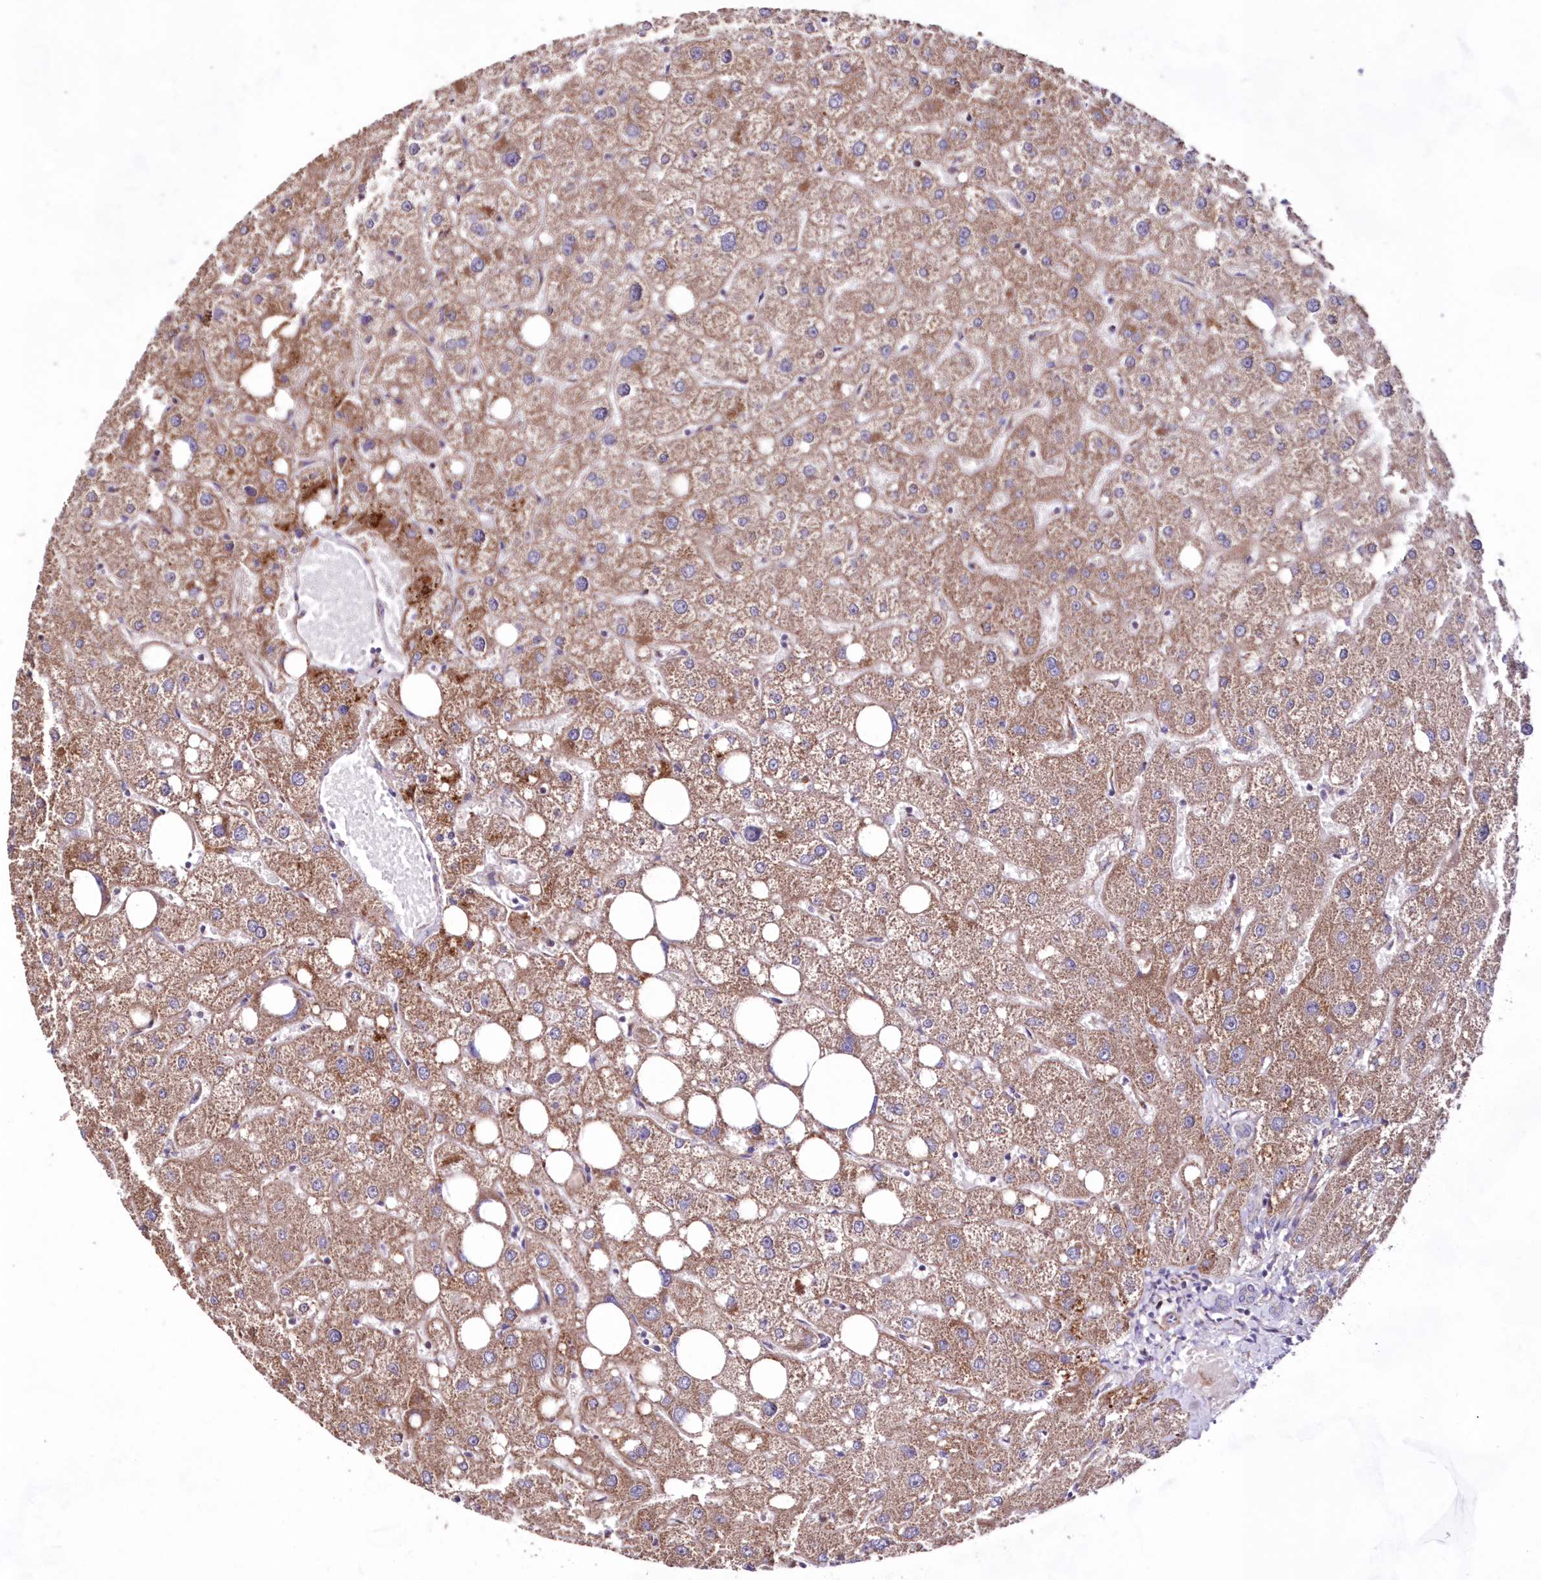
{"staining": {"intensity": "negative", "quantity": "none", "location": "none"}, "tissue": "liver", "cell_type": "Cholangiocytes", "image_type": "normal", "snomed": [{"axis": "morphology", "description": "Normal tissue, NOS"}, {"axis": "topography", "description": "Liver"}], "caption": "High magnification brightfield microscopy of normal liver stained with DAB (brown) and counterstained with hematoxylin (blue): cholangiocytes show no significant staining.", "gene": "HADHB", "patient": {"sex": "male", "age": 73}}